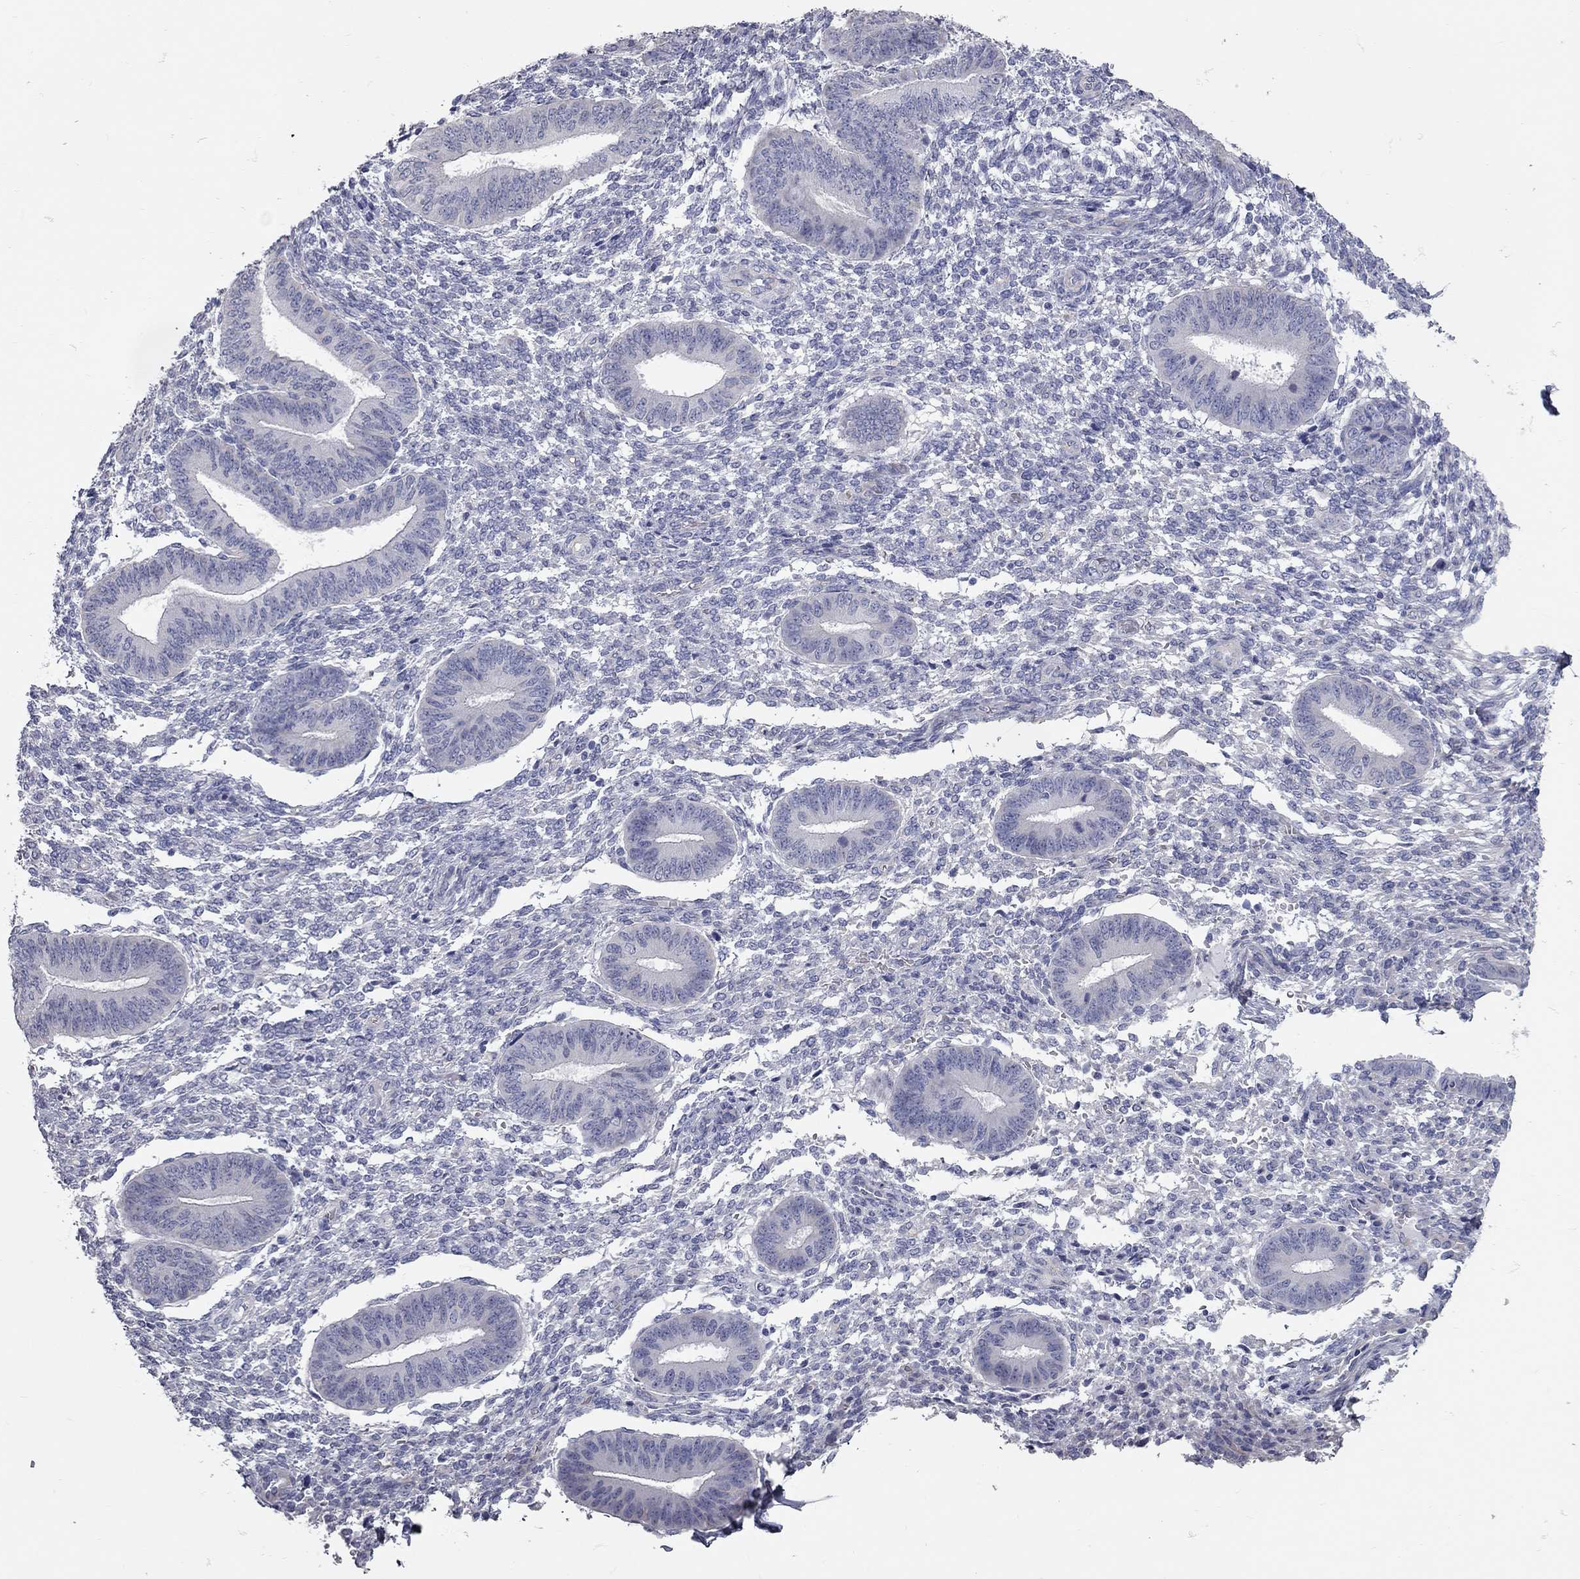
{"staining": {"intensity": "negative", "quantity": "none", "location": "none"}, "tissue": "endometrium", "cell_type": "Cells in endometrial stroma", "image_type": "normal", "snomed": [{"axis": "morphology", "description": "Normal tissue, NOS"}, {"axis": "topography", "description": "Endometrium"}], "caption": "Immunohistochemistry (IHC) of unremarkable endometrium shows no positivity in cells in endometrial stroma.", "gene": "C10orf90", "patient": {"sex": "female", "age": 47}}